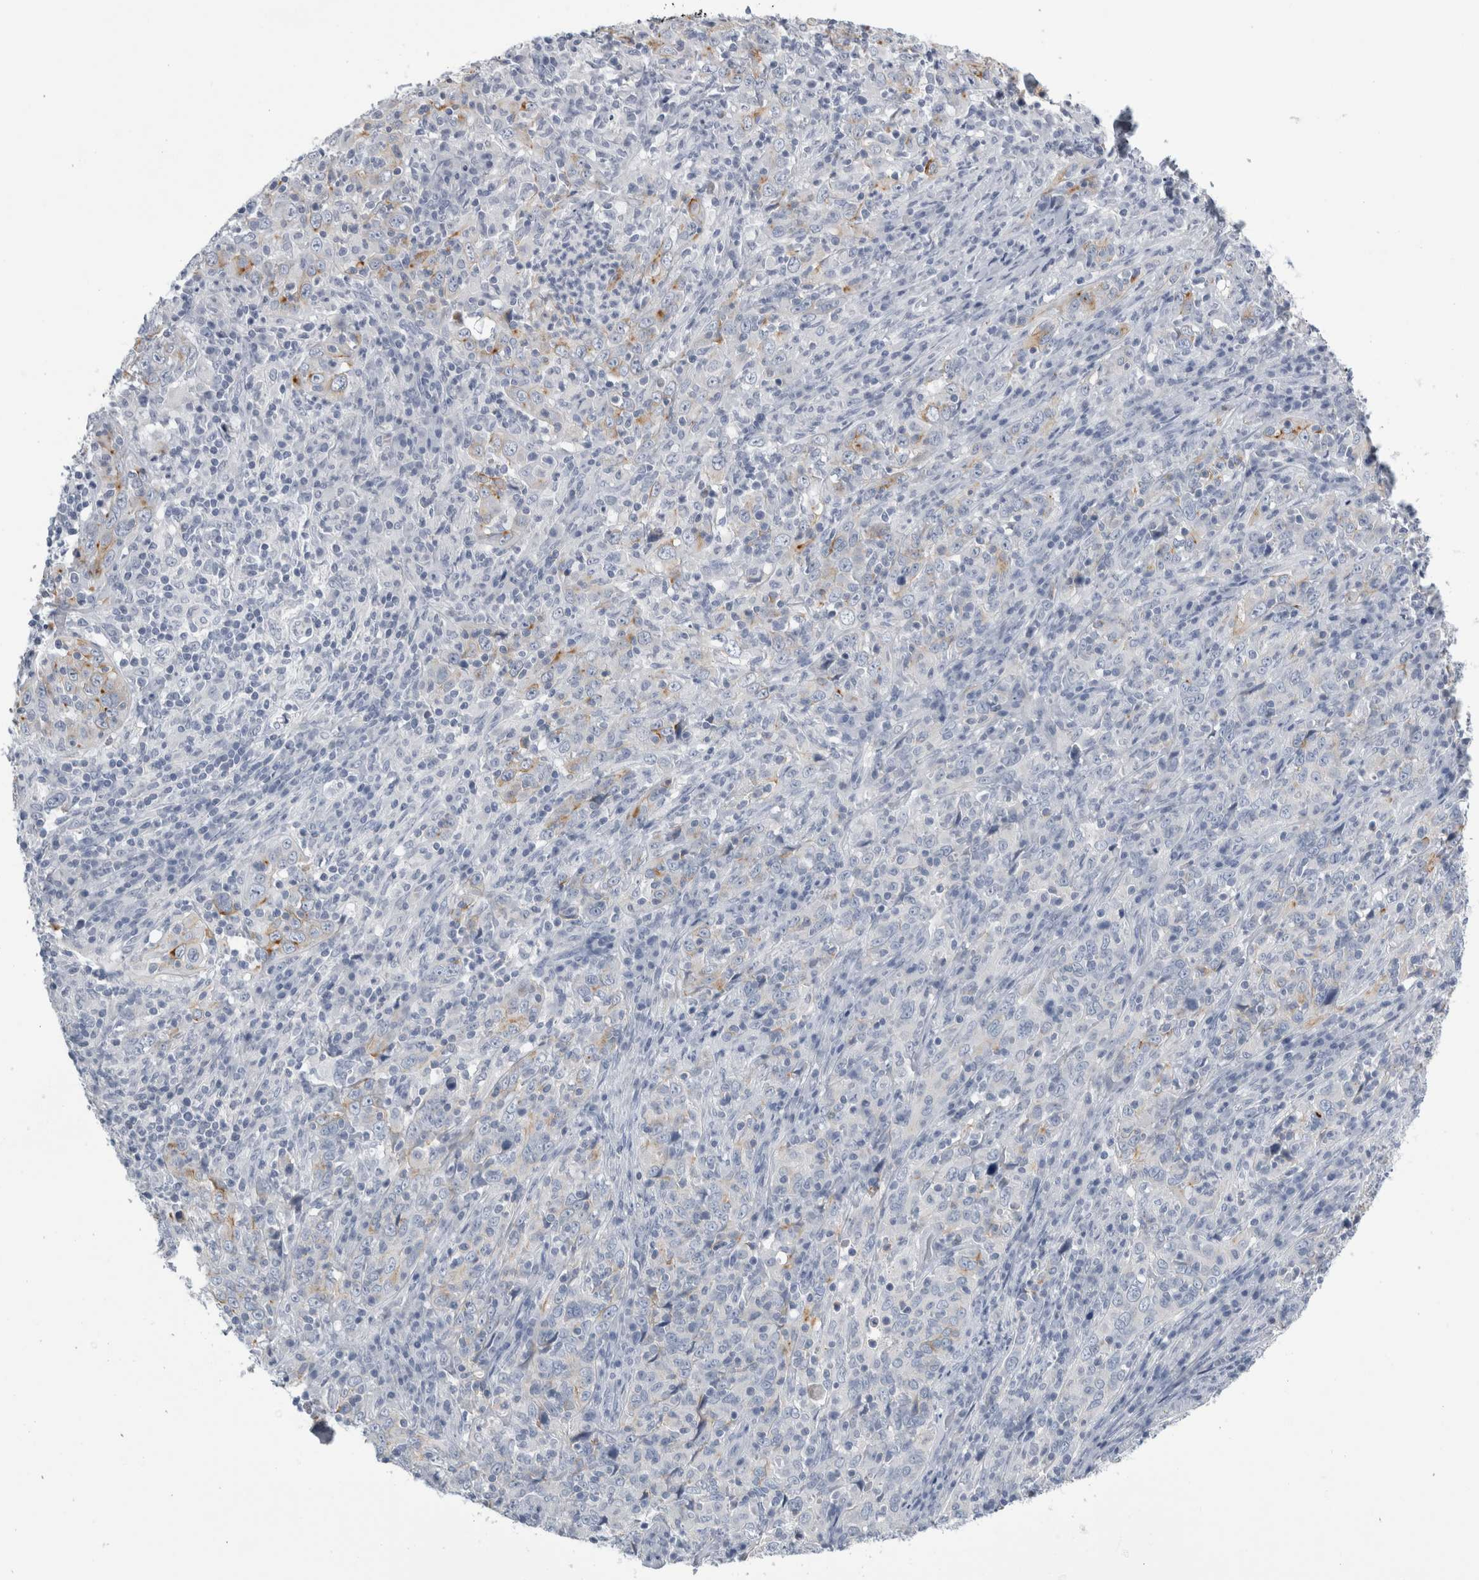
{"staining": {"intensity": "weak", "quantity": "<25%", "location": "cytoplasmic/membranous"}, "tissue": "cervical cancer", "cell_type": "Tumor cells", "image_type": "cancer", "snomed": [{"axis": "morphology", "description": "Squamous cell carcinoma, NOS"}, {"axis": "topography", "description": "Cervix"}], "caption": "Tumor cells show no significant protein positivity in squamous cell carcinoma (cervical).", "gene": "ANKFY1", "patient": {"sex": "female", "age": 46}}